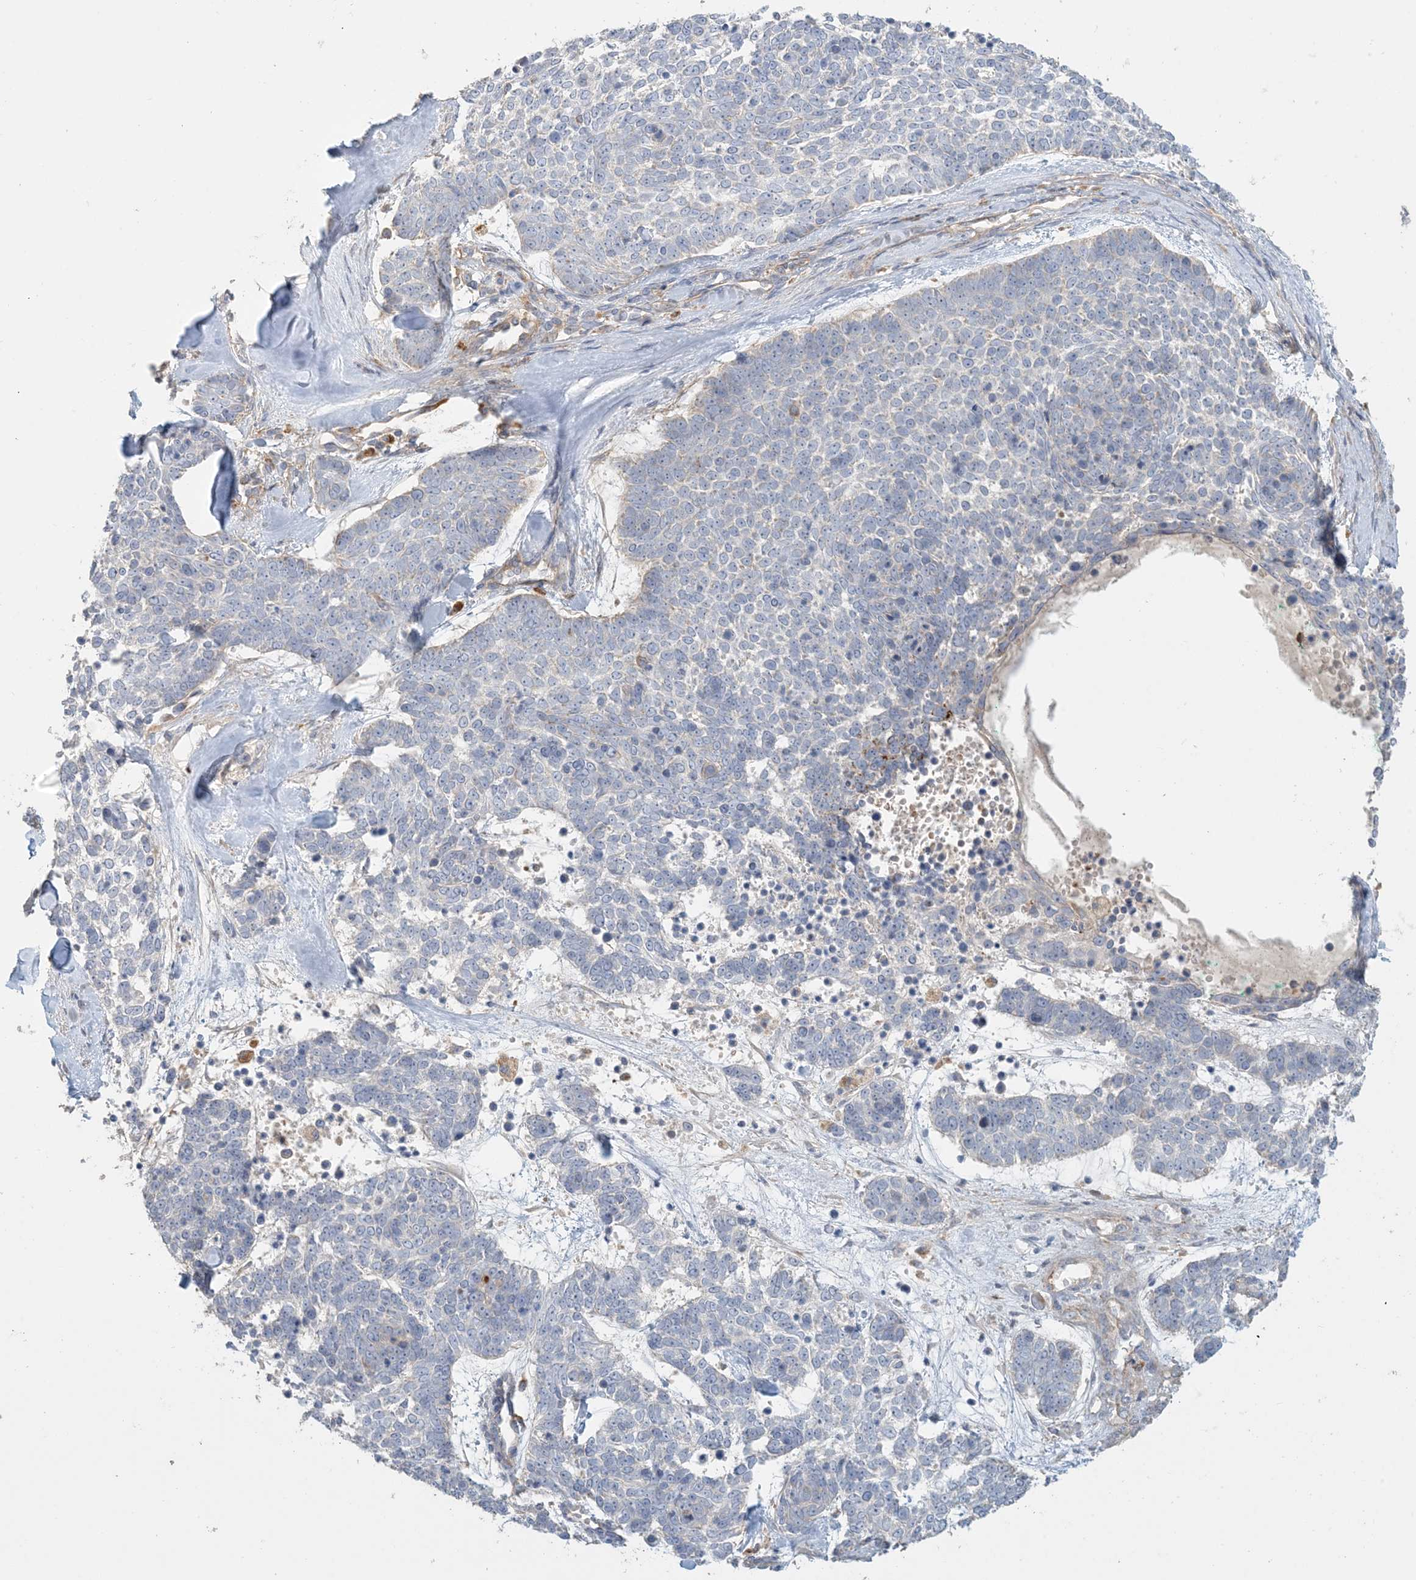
{"staining": {"intensity": "negative", "quantity": "none", "location": "none"}, "tissue": "skin cancer", "cell_type": "Tumor cells", "image_type": "cancer", "snomed": [{"axis": "morphology", "description": "Basal cell carcinoma"}, {"axis": "topography", "description": "Skin"}], "caption": "The immunohistochemistry (IHC) micrograph has no significant staining in tumor cells of skin cancer (basal cell carcinoma) tissue.", "gene": "SPPL2A", "patient": {"sex": "female", "age": 81}}